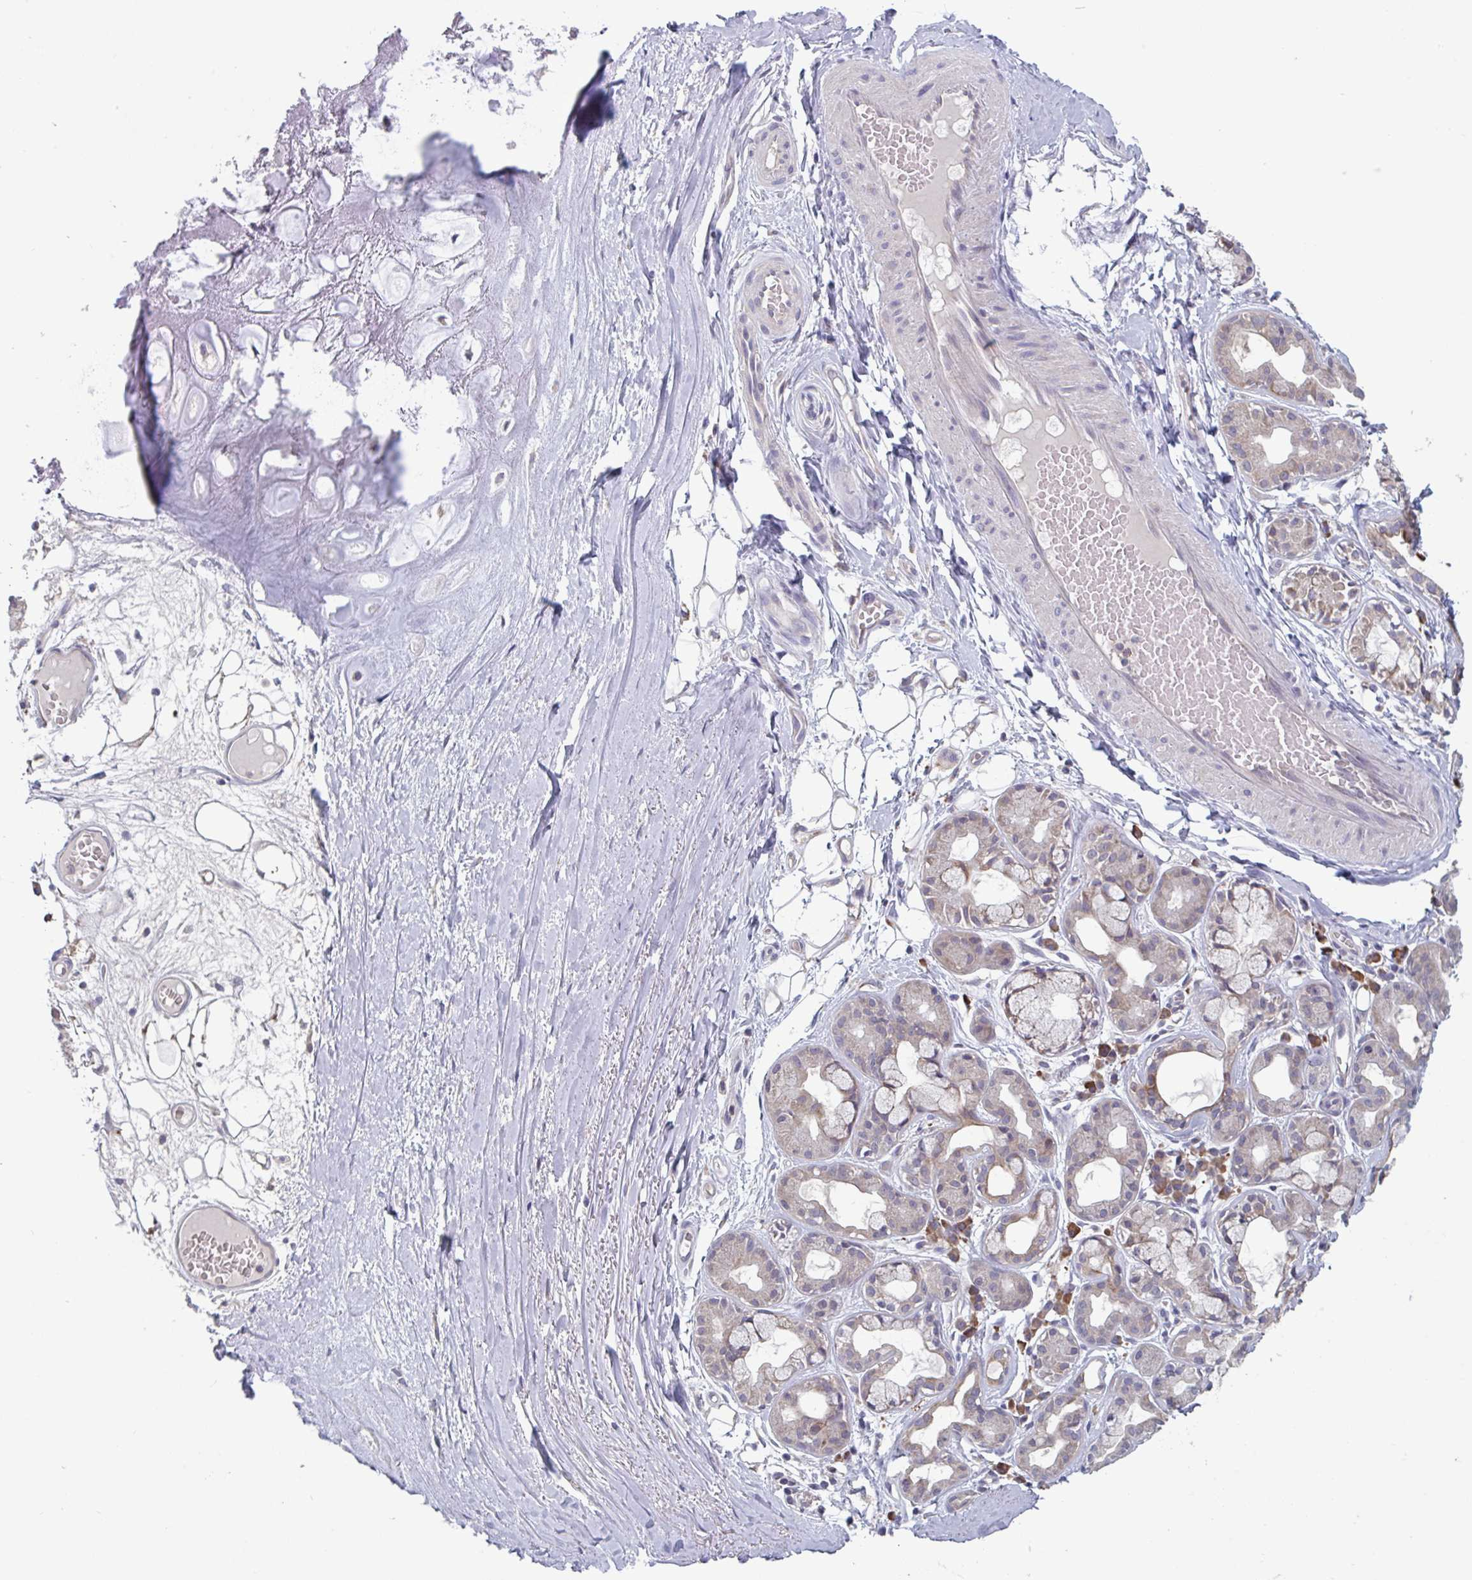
{"staining": {"intensity": "negative", "quantity": "none", "location": "none"}, "tissue": "adipose tissue", "cell_type": "Adipocytes", "image_type": "normal", "snomed": [{"axis": "morphology", "description": "Normal tissue, NOS"}, {"axis": "topography", "description": "Lymph node"}, {"axis": "topography", "description": "Cartilage tissue"}, {"axis": "topography", "description": "Nasopharynx"}], "caption": "Immunohistochemistry (IHC) histopathology image of normal adipose tissue: adipose tissue stained with DAB exhibits no significant protein staining in adipocytes.", "gene": "CD1E", "patient": {"sex": "male", "age": 63}}